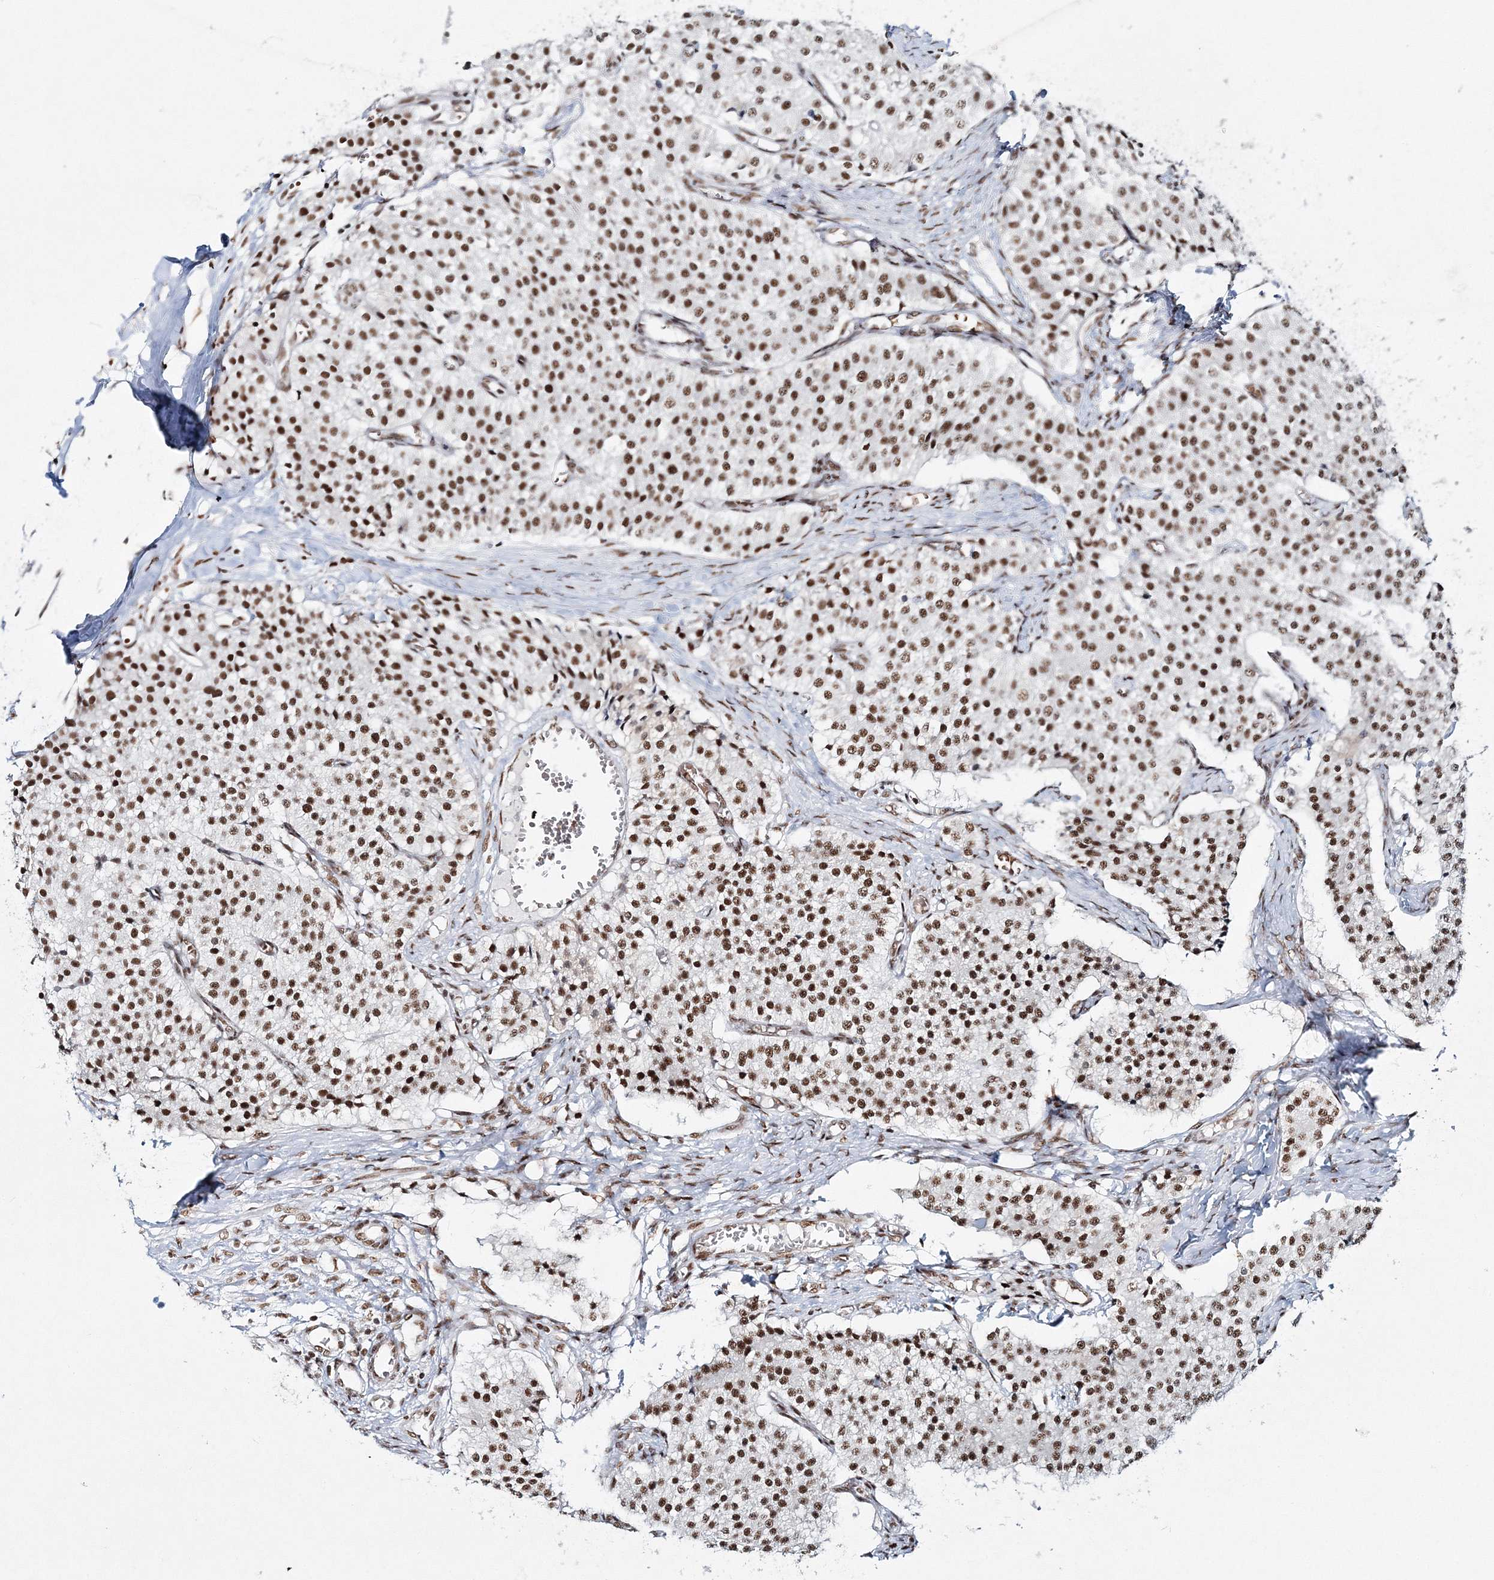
{"staining": {"intensity": "moderate", "quantity": ">75%", "location": "nuclear"}, "tissue": "carcinoid", "cell_type": "Tumor cells", "image_type": "cancer", "snomed": [{"axis": "morphology", "description": "Carcinoid, malignant, NOS"}, {"axis": "topography", "description": "Colon"}], "caption": "Malignant carcinoid stained with a protein marker displays moderate staining in tumor cells.", "gene": "QRICH1", "patient": {"sex": "female", "age": 52}}